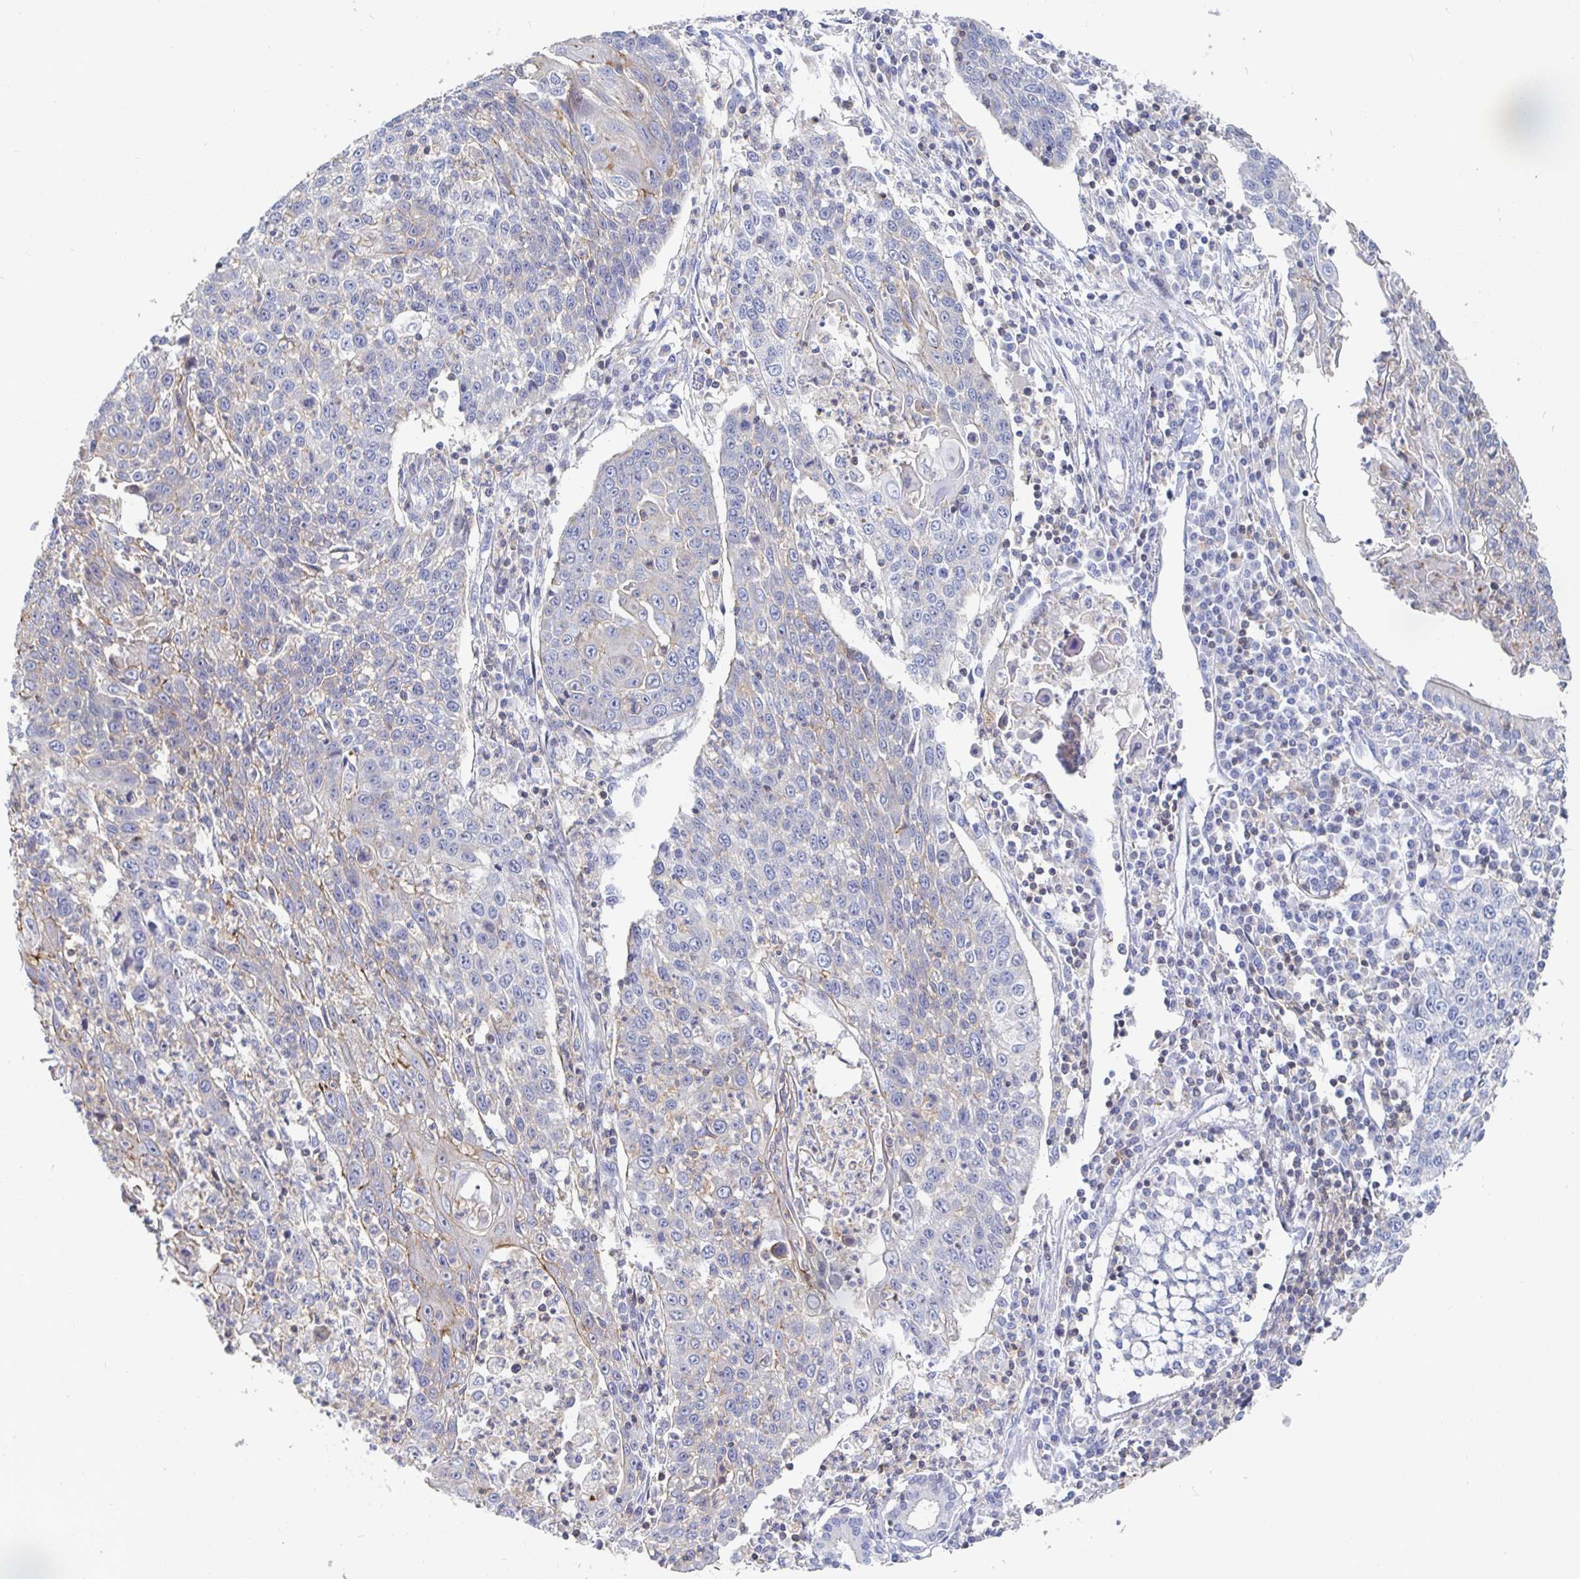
{"staining": {"intensity": "weak", "quantity": "<25%", "location": "cytoplasmic/membranous"}, "tissue": "lung cancer", "cell_type": "Tumor cells", "image_type": "cancer", "snomed": [{"axis": "morphology", "description": "Squamous cell carcinoma, NOS"}, {"axis": "morphology", "description": "Squamous cell carcinoma, metastatic, NOS"}, {"axis": "topography", "description": "Lung"}, {"axis": "topography", "description": "Pleura, NOS"}], "caption": "Tumor cells are negative for protein expression in human lung cancer.", "gene": "PIK3CD", "patient": {"sex": "male", "age": 72}}